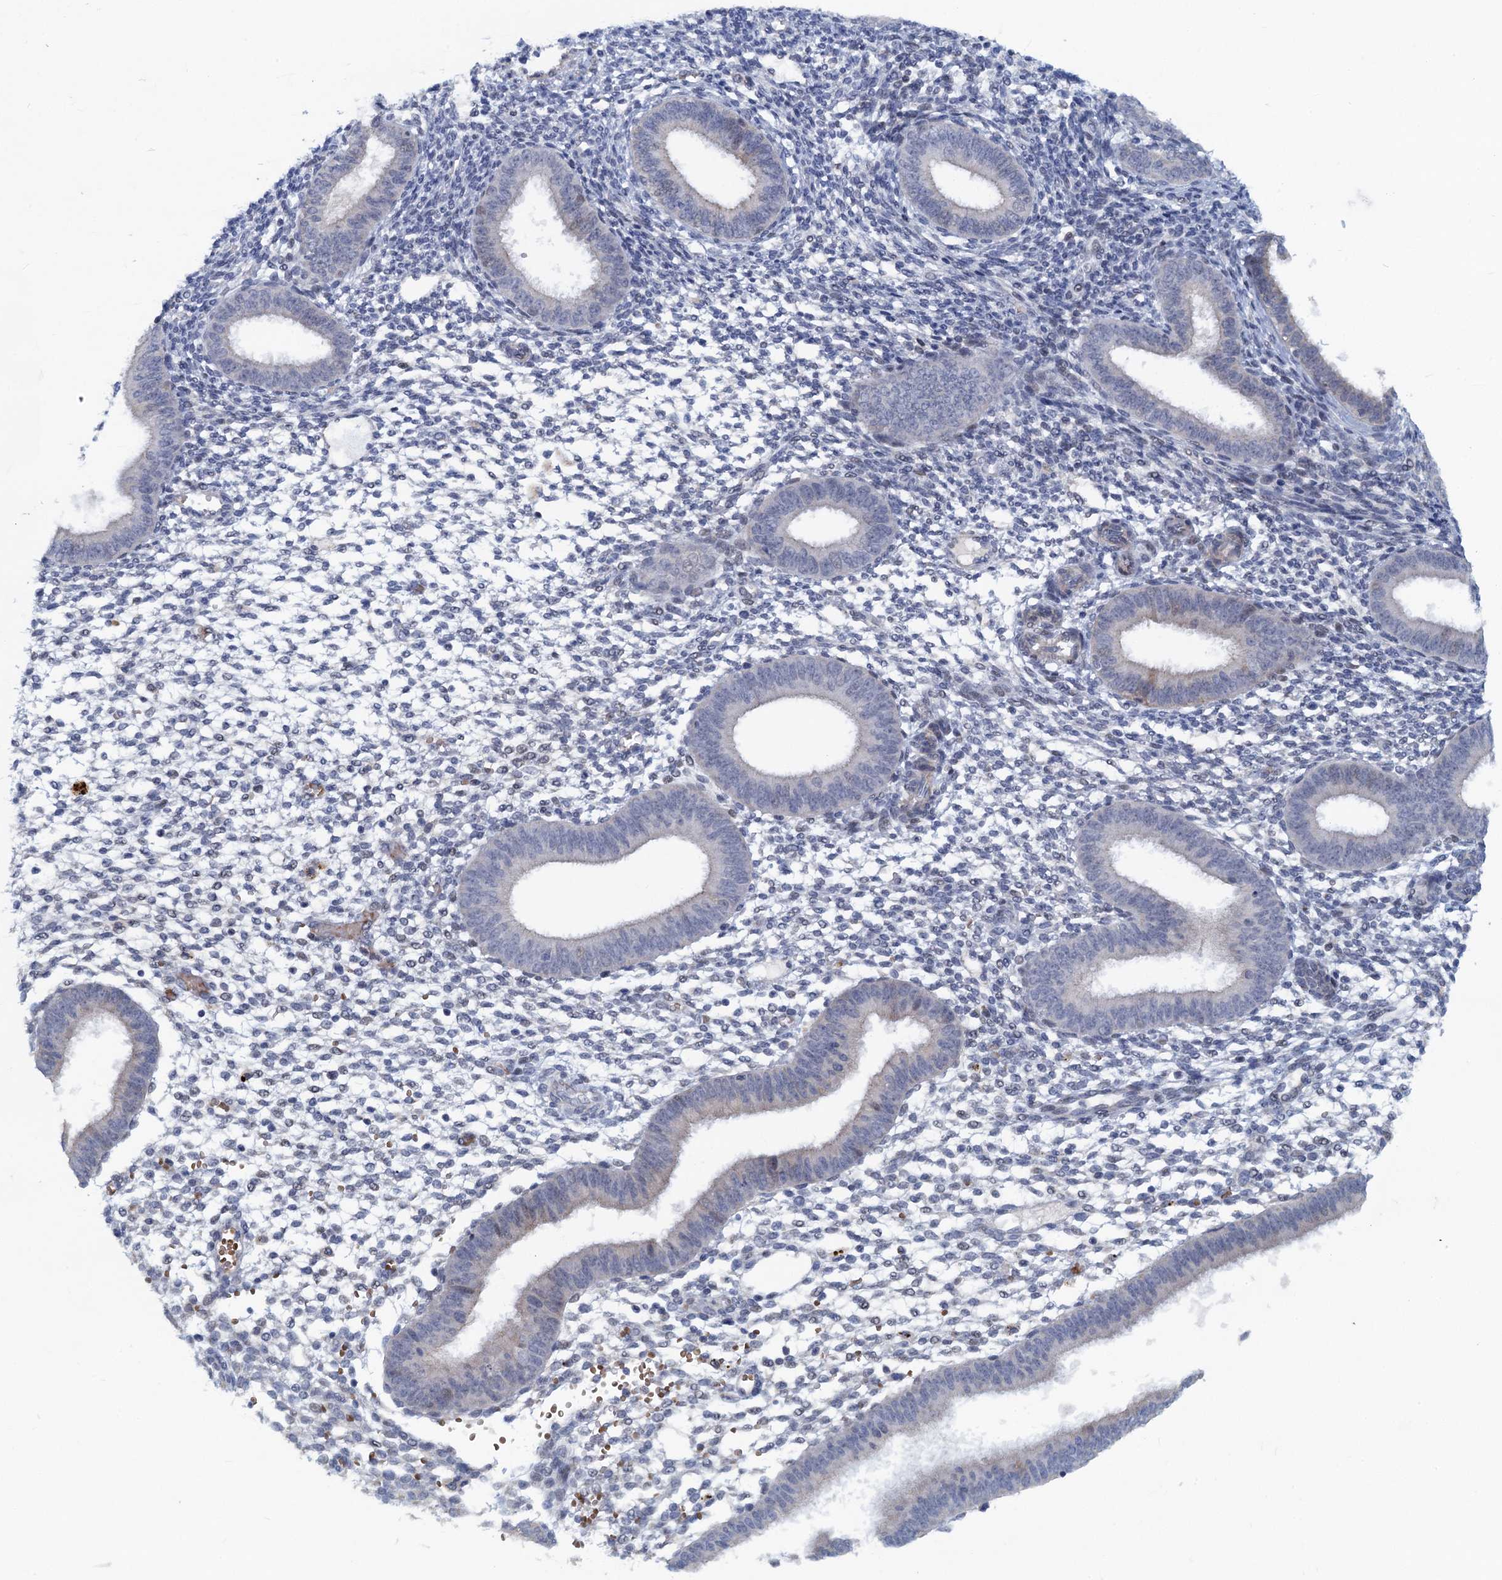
{"staining": {"intensity": "negative", "quantity": "none", "location": "none"}, "tissue": "endometrium", "cell_type": "Cells in endometrial stroma", "image_type": "normal", "snomed": [{"axis": "morphology", "description": "Normal tissue, NOS"}, {"axis": "topography", "description": "Uterus"}, {"axis": "topography", "description": "Endometrium"}], "caption": "A high-resolution photomicrograph shows immunohistochemistry (IHC) staining of normal endometrium, which demonstrates no significant positivity in cells in endometrial stroma.", "gene": "ATOSA", "patient": {"sex": "female", "age": 48}}